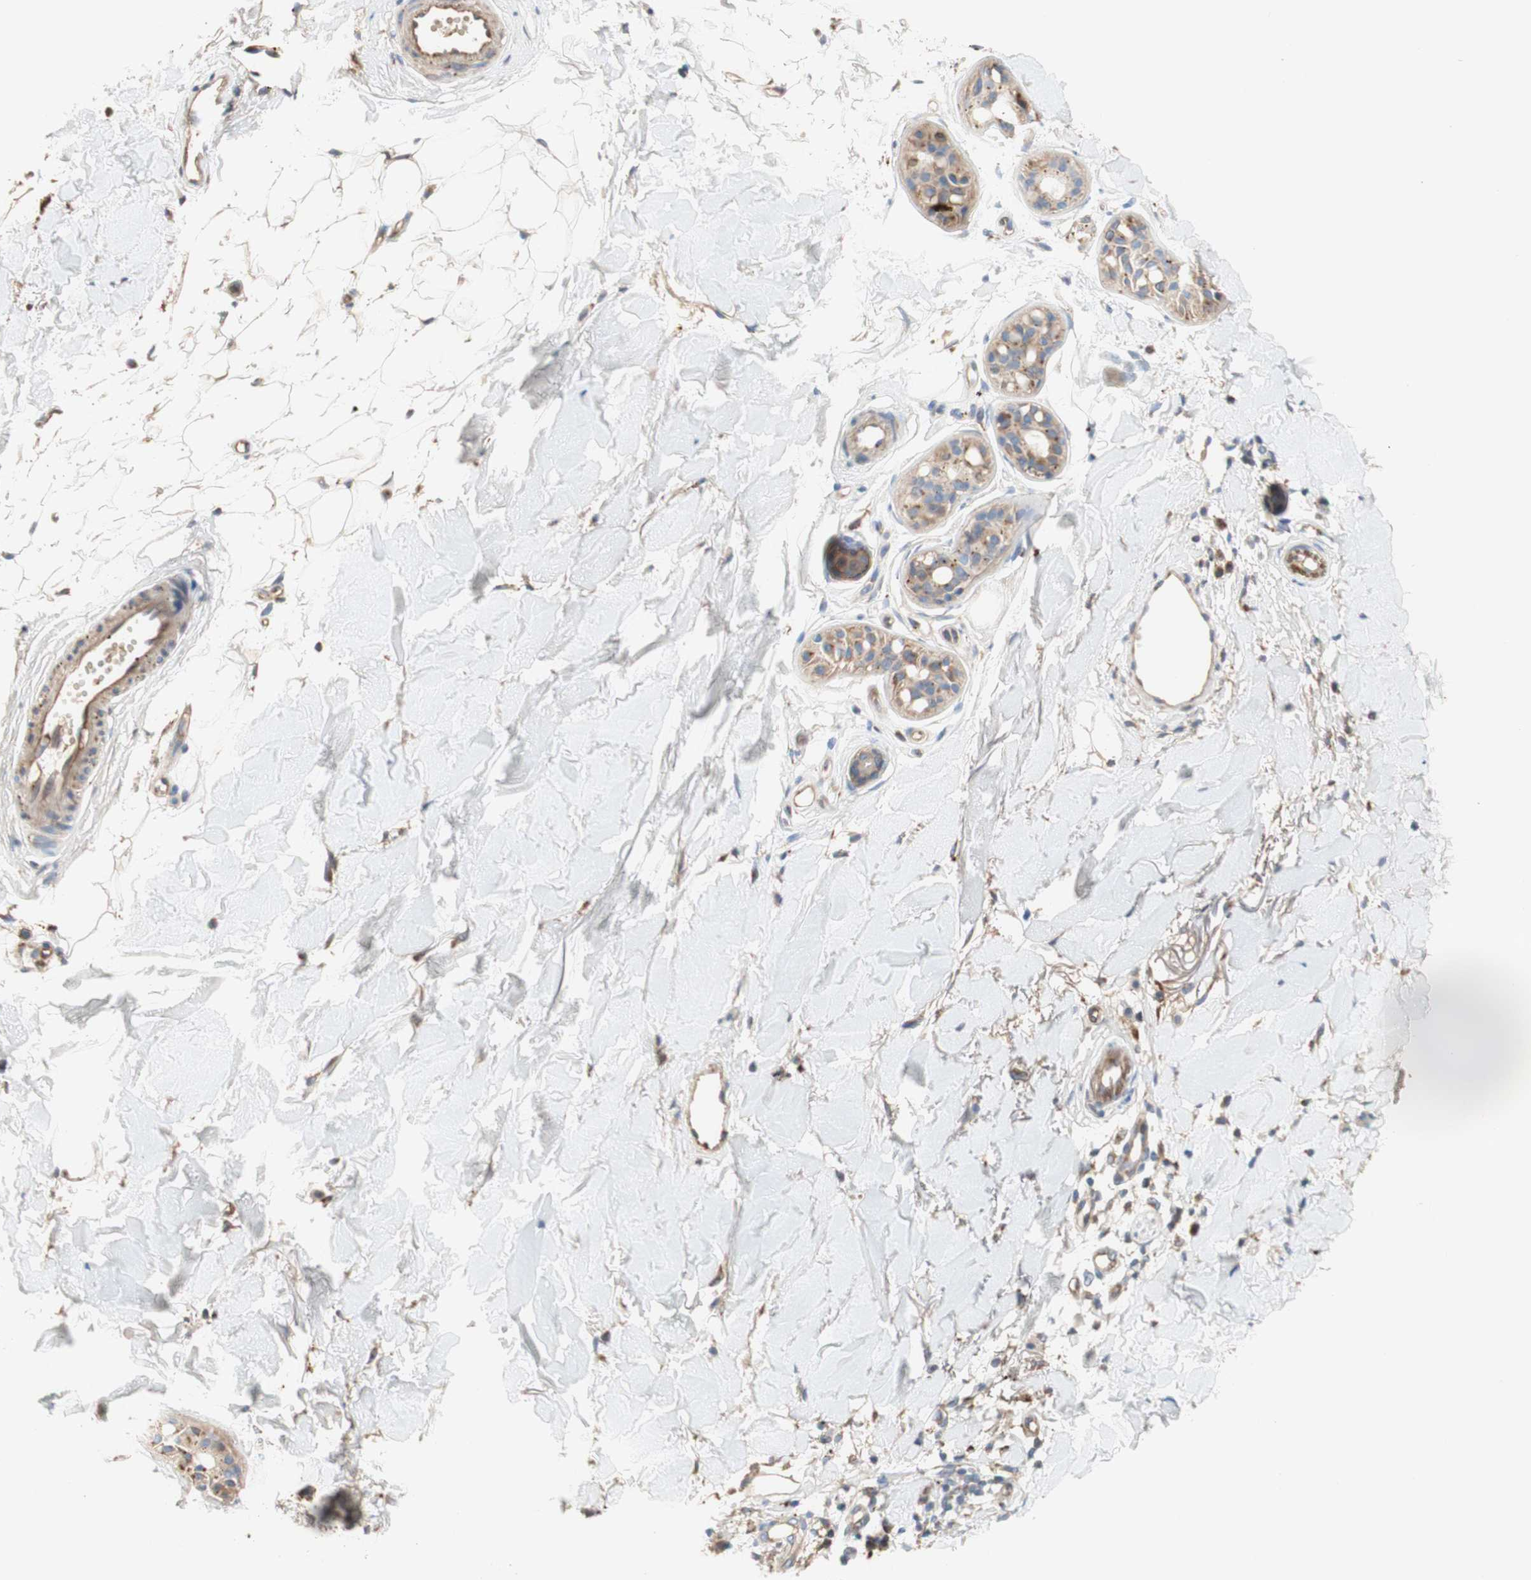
{"staining": {"intensity": "weak", "quantity": "25%-75%", "location": "cytoplasmic/membranous"}, "tissue": "skin cancer", "cell_type": "Tumor cells", "image_type": "cancer", "snomed": [{"axis": "morphology", "description": "Basal cell carcinoma"}, {"axis": "topography", "description": "Skin"}], "caption": "Immunohistochemical staining of human basal cell carcinoma (skin) shows low levels of weak cytoplasmic/membranous staining in about 25%-75% of tumor cells.", "gene": "PTPN21", "patient": {"sex": "female", "age": 58}}